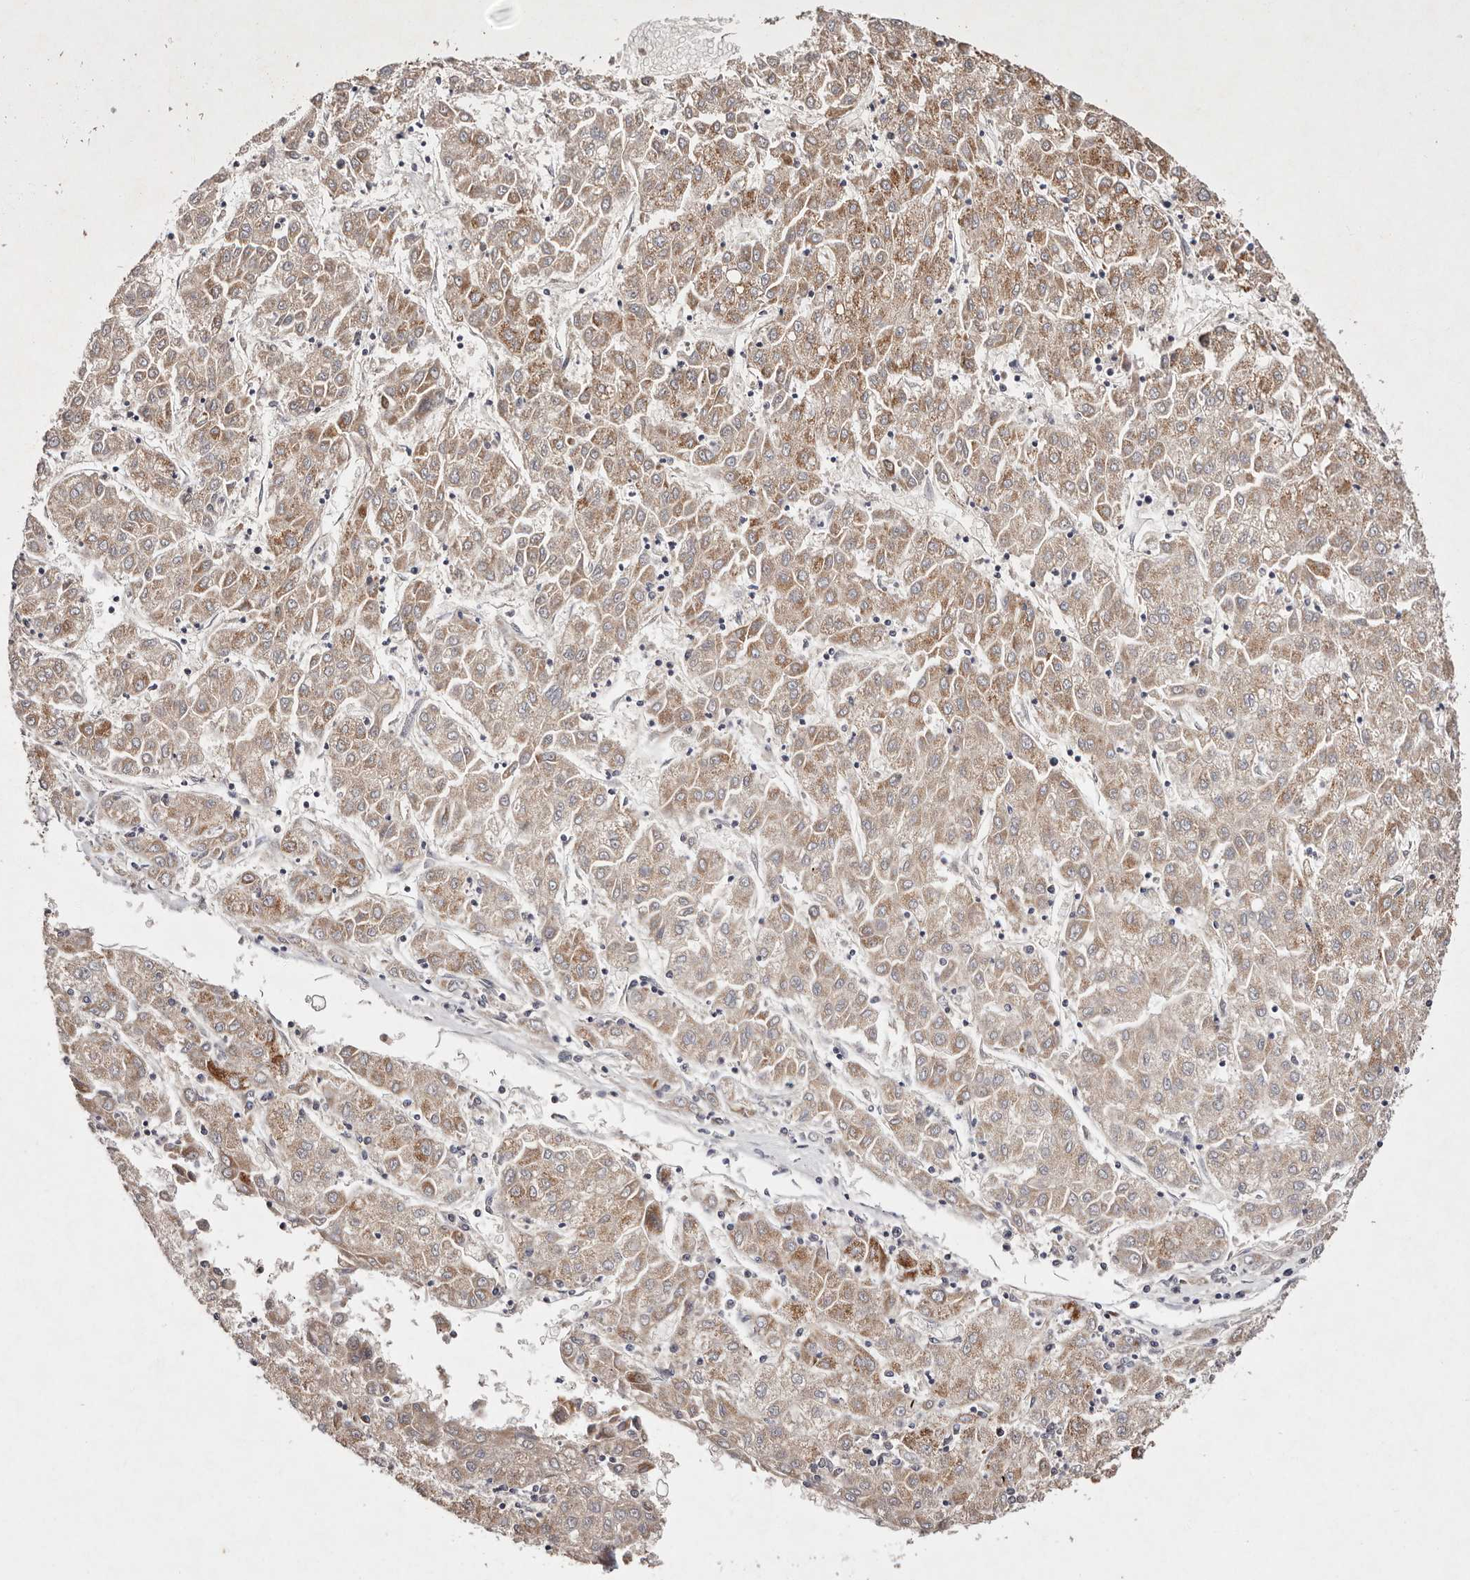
{"staining": {"intensity": "moderate", "quantity": ">75%", "location": "cytoplasmic/membranous"}, "tissue": "liver cancer", "cell_type": "Tumor cells", "image_type": "cancer", "snomed": [{"axis": "morphology", "description": "Carcinoma, Hepatocellular, NOS"}, {"axis": "topography", "description": "Liver"}], "caption": "Immunohistochemistry (IHC) of liver cancer displays medium levels of moderate cytoplasmic/membranous staining in approximately >75% of tumor cells.", "gene": "TSC2", "patient": {"sex": "male", "age": 72}}